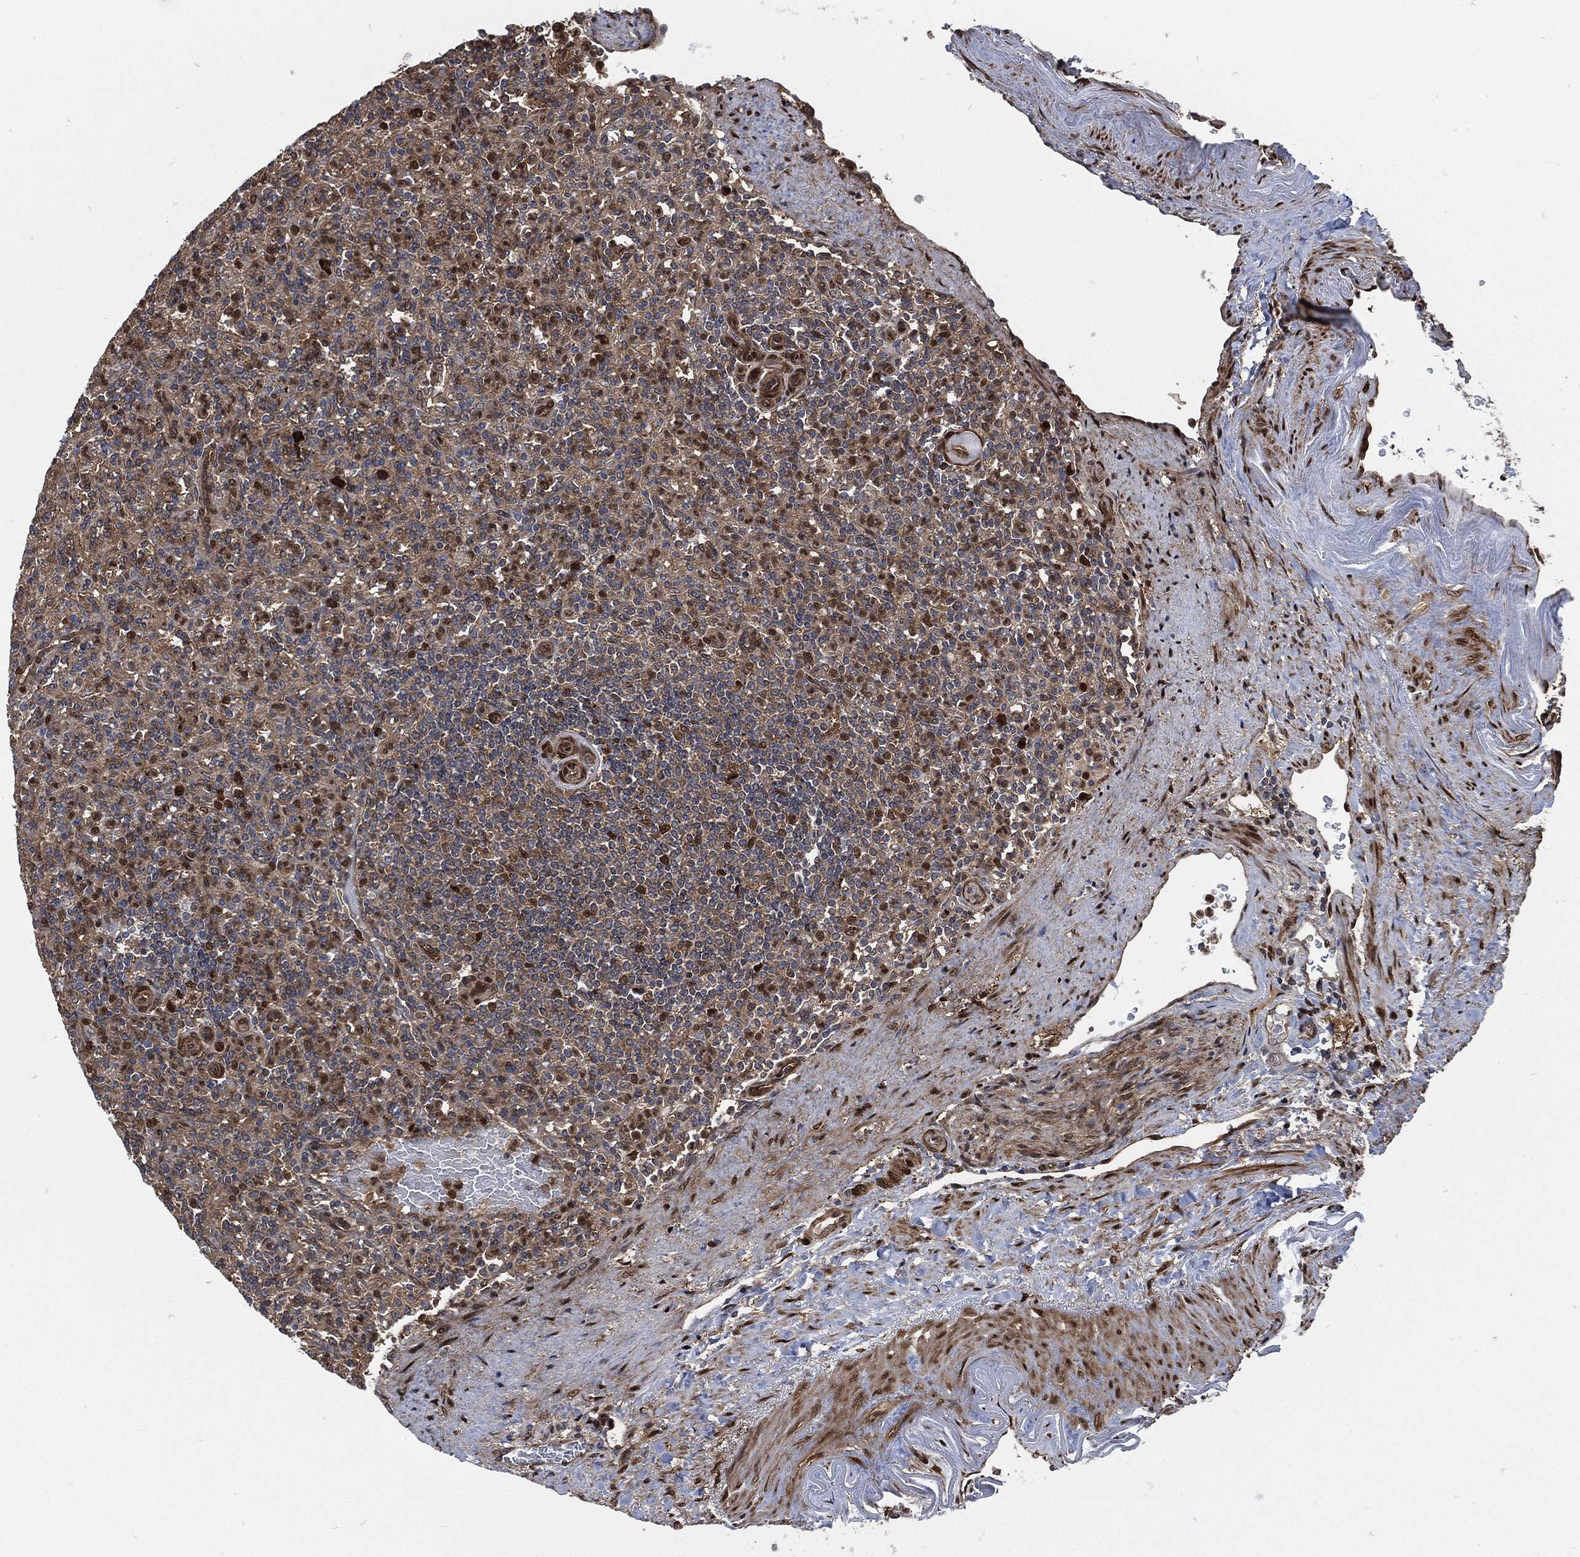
{"staining": {"intensity": "strong", "quantity": "<25%", "location": "nuclear"}, "tissue": "spleen", "cell_type": "Cells in red pulp", "image_type": "normal", "snomed": [{"axis": "morphology", "description": "Normal tissue, NOS"}, {"axis": "topography", "description": "Spleen"}], "caption": "A brown stain shows strong nuclear positivity of a protein in cells in red pulp of benign human spleen.", "gene": "DCTN1", "patient": {"sex": "female", "age": 74}}